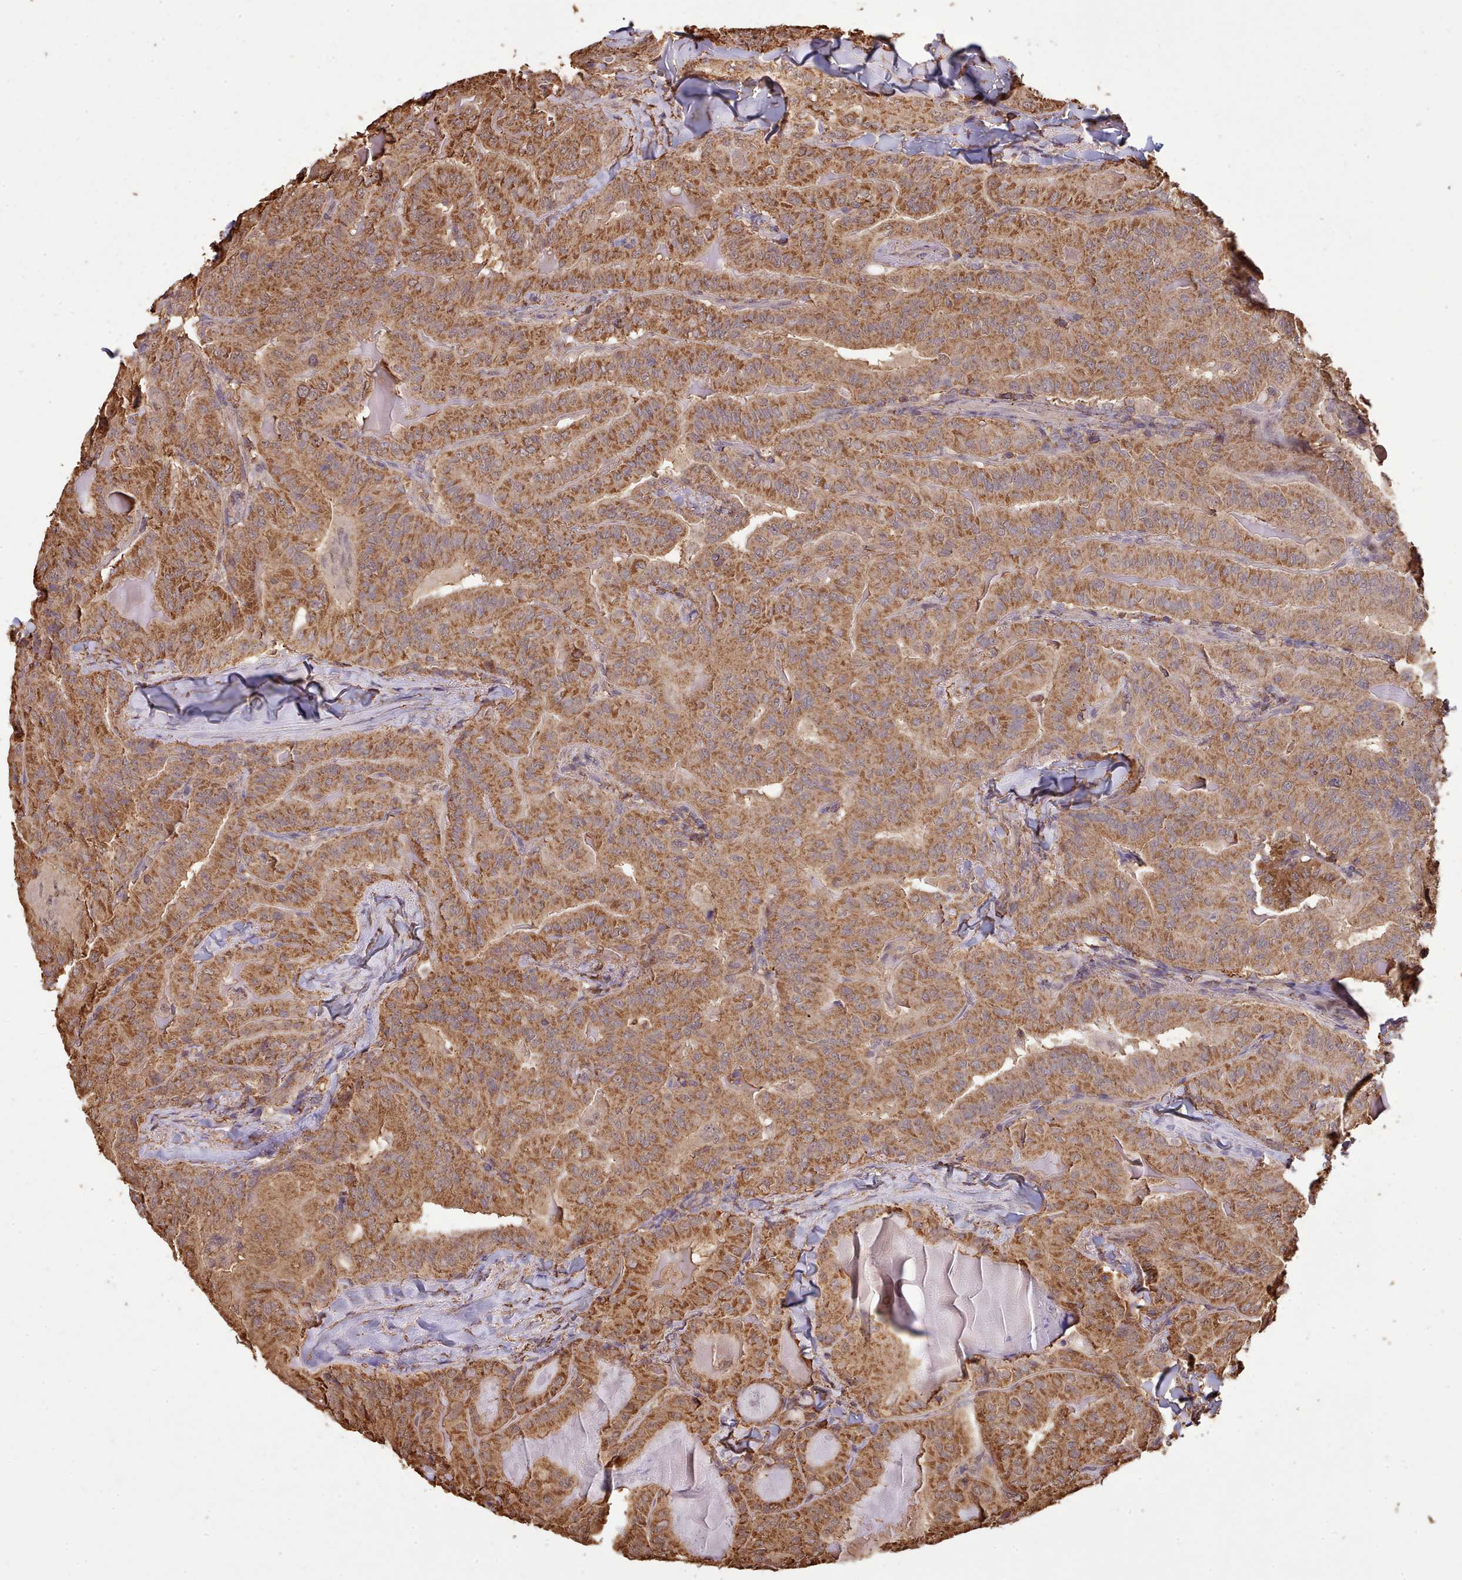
{"staining": {"intensity": "strong", "quantity": ">75%", "location": "cytoplasmic/membranous"}, "tissue": "thyroid cancer", "cell_type": "Tumor cells", "image_type": "cancer", "snomed": [{"axis": "morphology", "description": "Papillary adenocarcinoma, NOS"}, {"axis": "topography", "description": "Thyroid gland"}], "caption": "Thyroid cancer (papillary adenocarcinoma) tissue exhibits strong cytoplasmic/membranous positivity in about >75% of tumor cells, visualized by immunohistochemistry.", "gene": "METRN", "patient": {"sex": "female", "age": 68}}